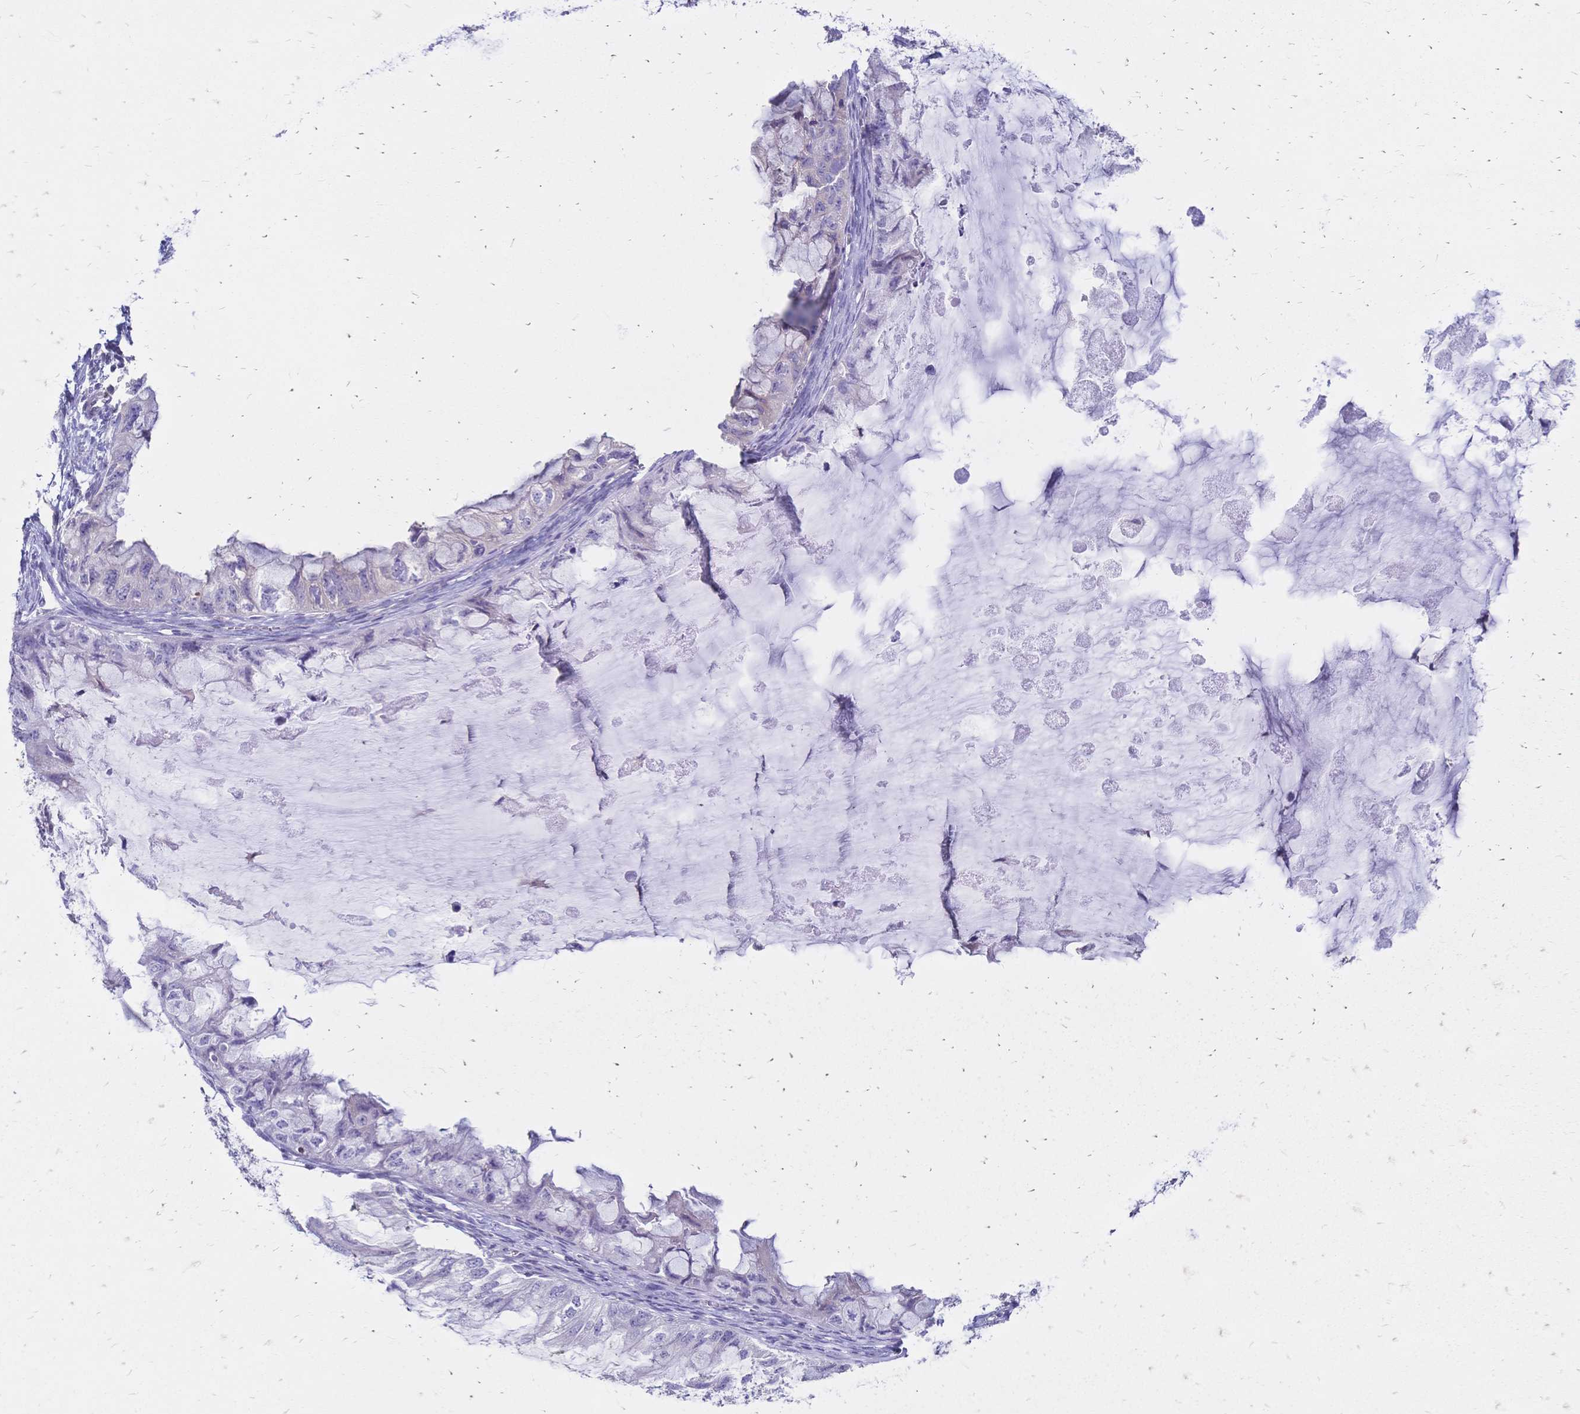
{"staining": {"intensity": "negative", "quantity": "none", "location": "none"}, "tissue": "ovarian cancer", "cell_type": "Tumor cells", "image_type": "cancer", "snomed": [{"axis": "morphology", "description": "Cystadenocarcinoma, mucinous, NOS"}, {"axis": "topography", "description": "Ovary"}], "caption": "Immunohistochemistry (IHC) of ovarian cancer (mucinous cystadenocarcinoma) displays no staining in tumor cells. The staining was performed using DAB (3,3'-diaminobenzidine) to visualize the protein expression in brown, while the nuclei were stained in blue with hematoxylin (Magnification: 20x).", "gene": "IL2RA", "patient": {"sex": "female", "age": 72}}